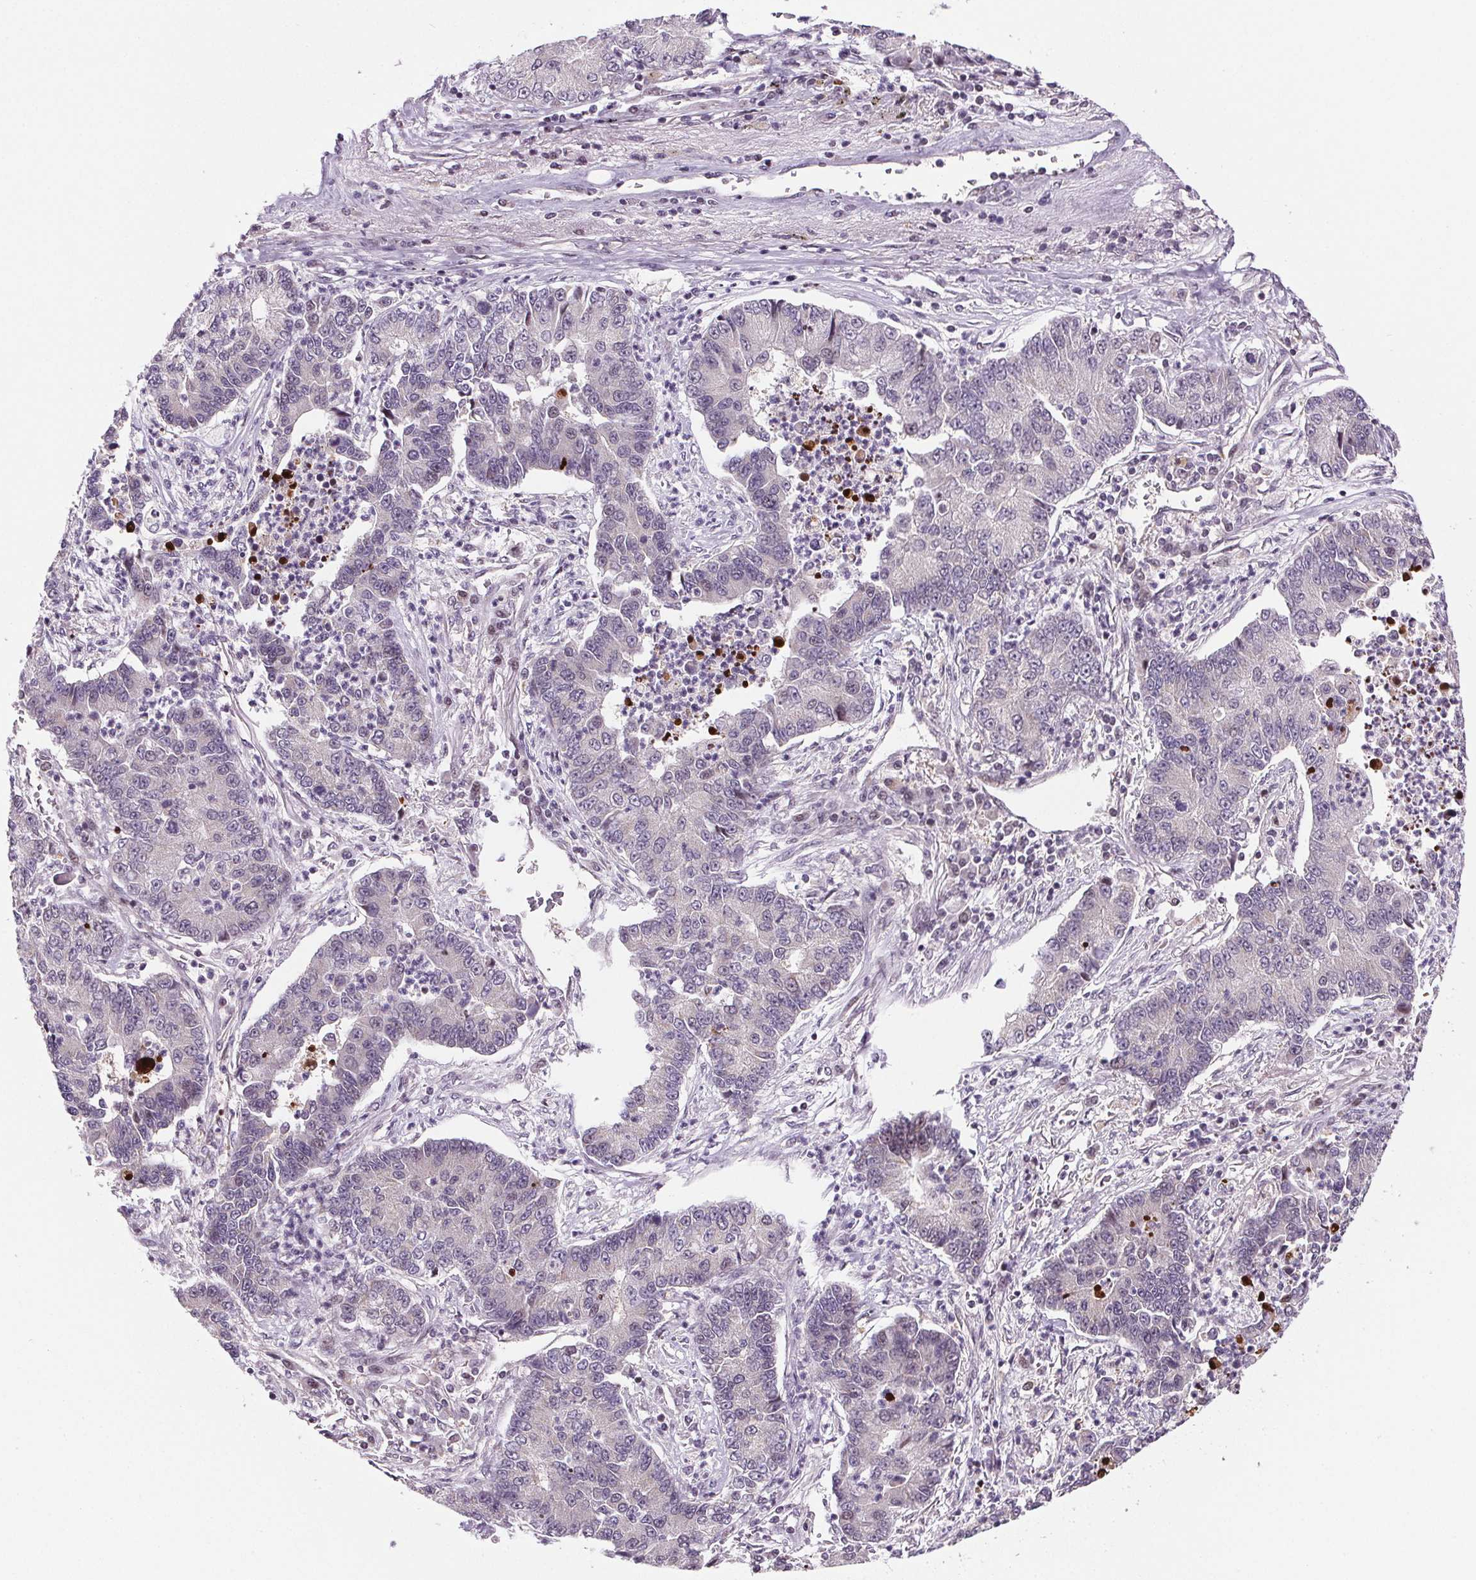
{"staining": {"intensity": "negative", "quantity": "none", "location": "none"}, "tissue": "lung cancer", "cell_type": "Tumor cells", "image_type": "cancer", "snomed": [{"axis": "morphology", "description": "Adenocarcinoma, NOS"}, {"axis": "topography", "description": "Lung"}], "caption": "DAB immunohistochemical staining of human adenocarcinoma (lung) demonstrates no significant staining in tumor cells.", "gene": "SUCLA2", "patient": {"sex": "female", "age": 57}}